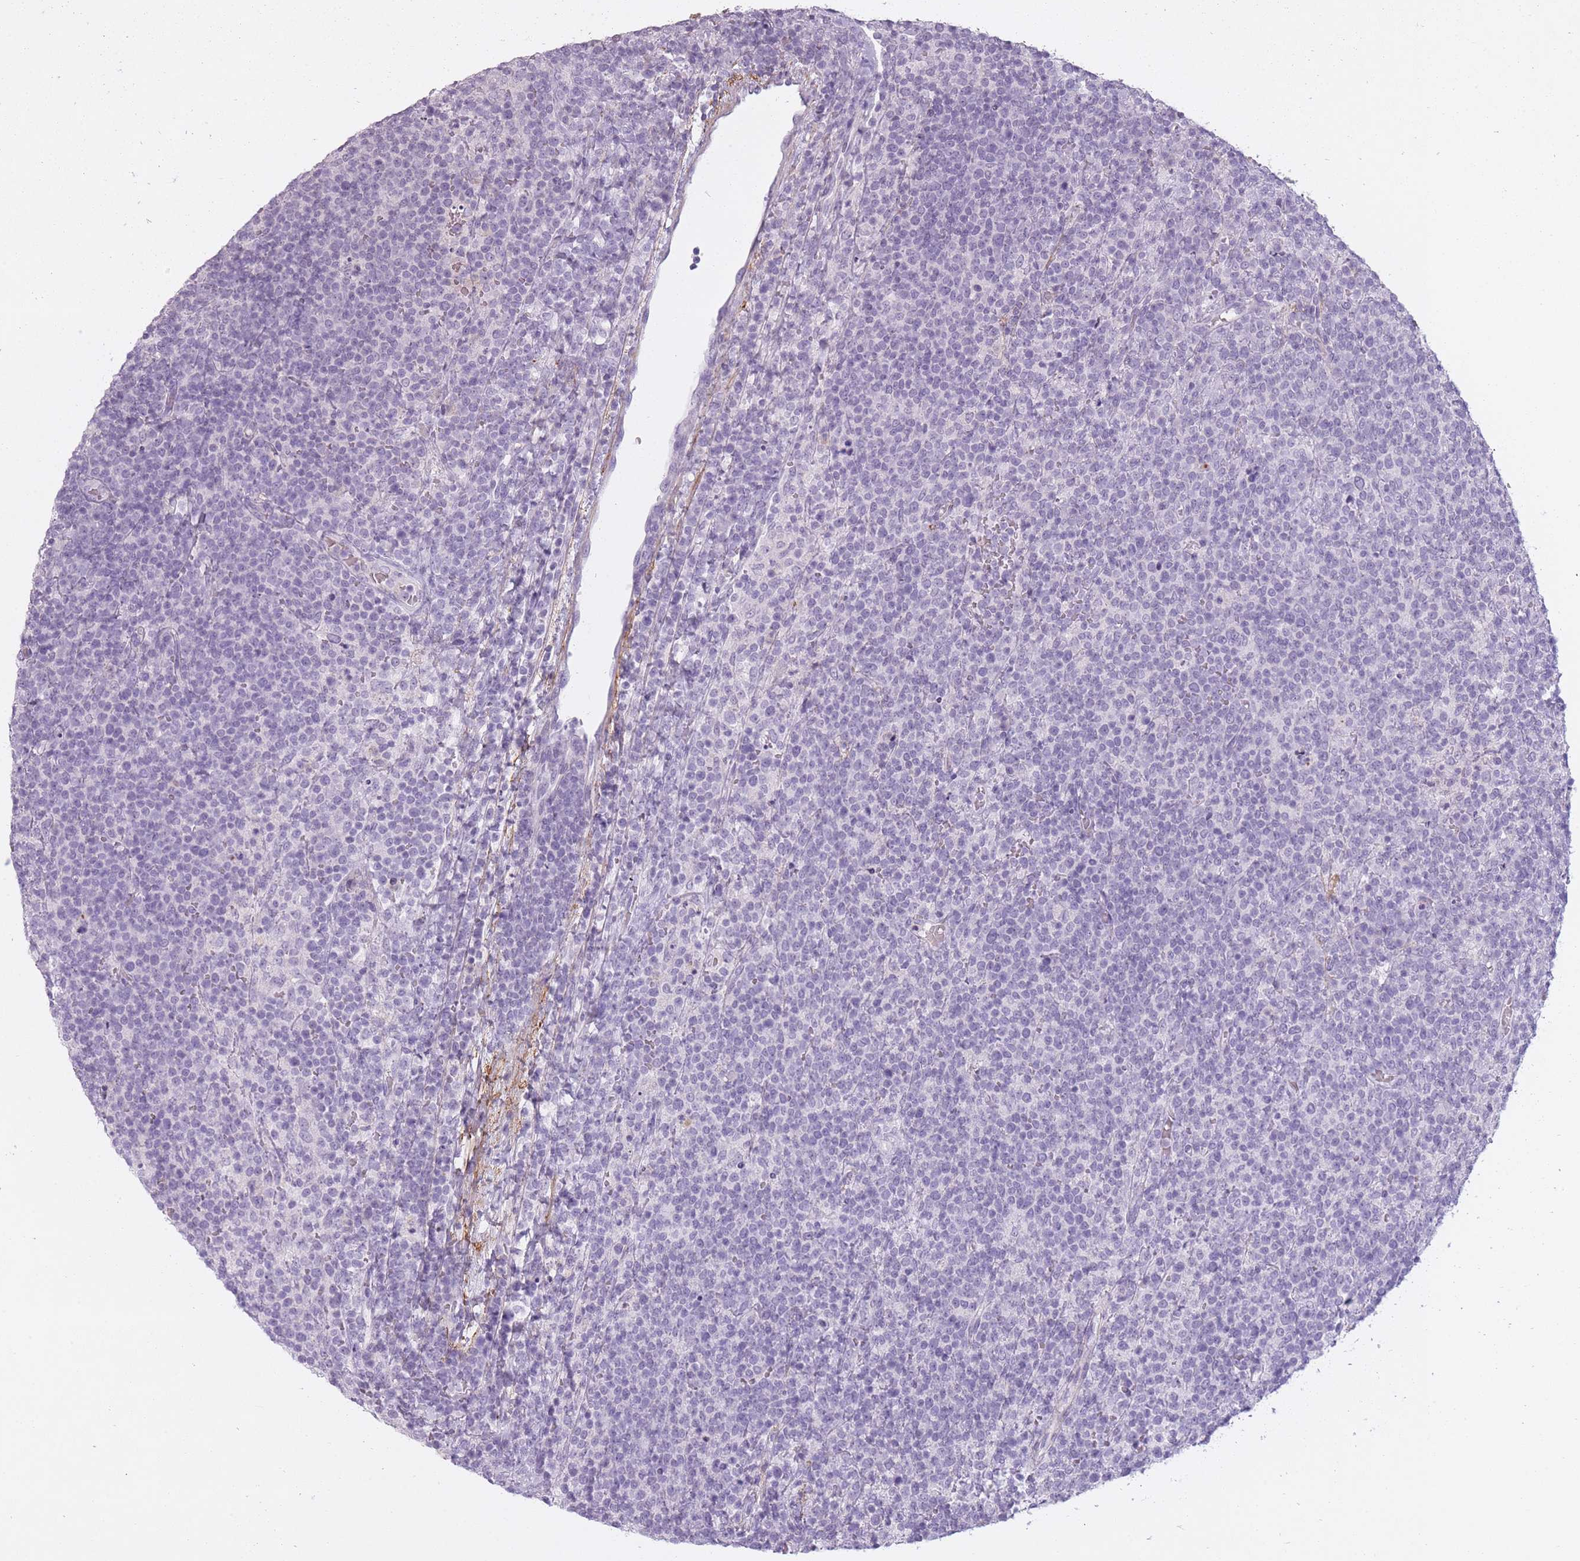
{"staining": {"intensity": "negative", "quantity": "none", "location": "none"}, "tissue": "lymphoma", "cell_type": "Tumor cells", "image_type": "cancer", "snomed": [{"axis": "morphology", "description": "Malignant lymphoma, non-Hodgkin's type, High grade"}, {"axis": "topography", "description": "Lymph node"}], "caption": "A micrograph of high-grade malignant lymphoma, non-Hodgkin's type stained for a protein demonstrates no brown staining in tumor cells.", "gene": "RFX4", "patient": {"sex": "male", "age": 61}}